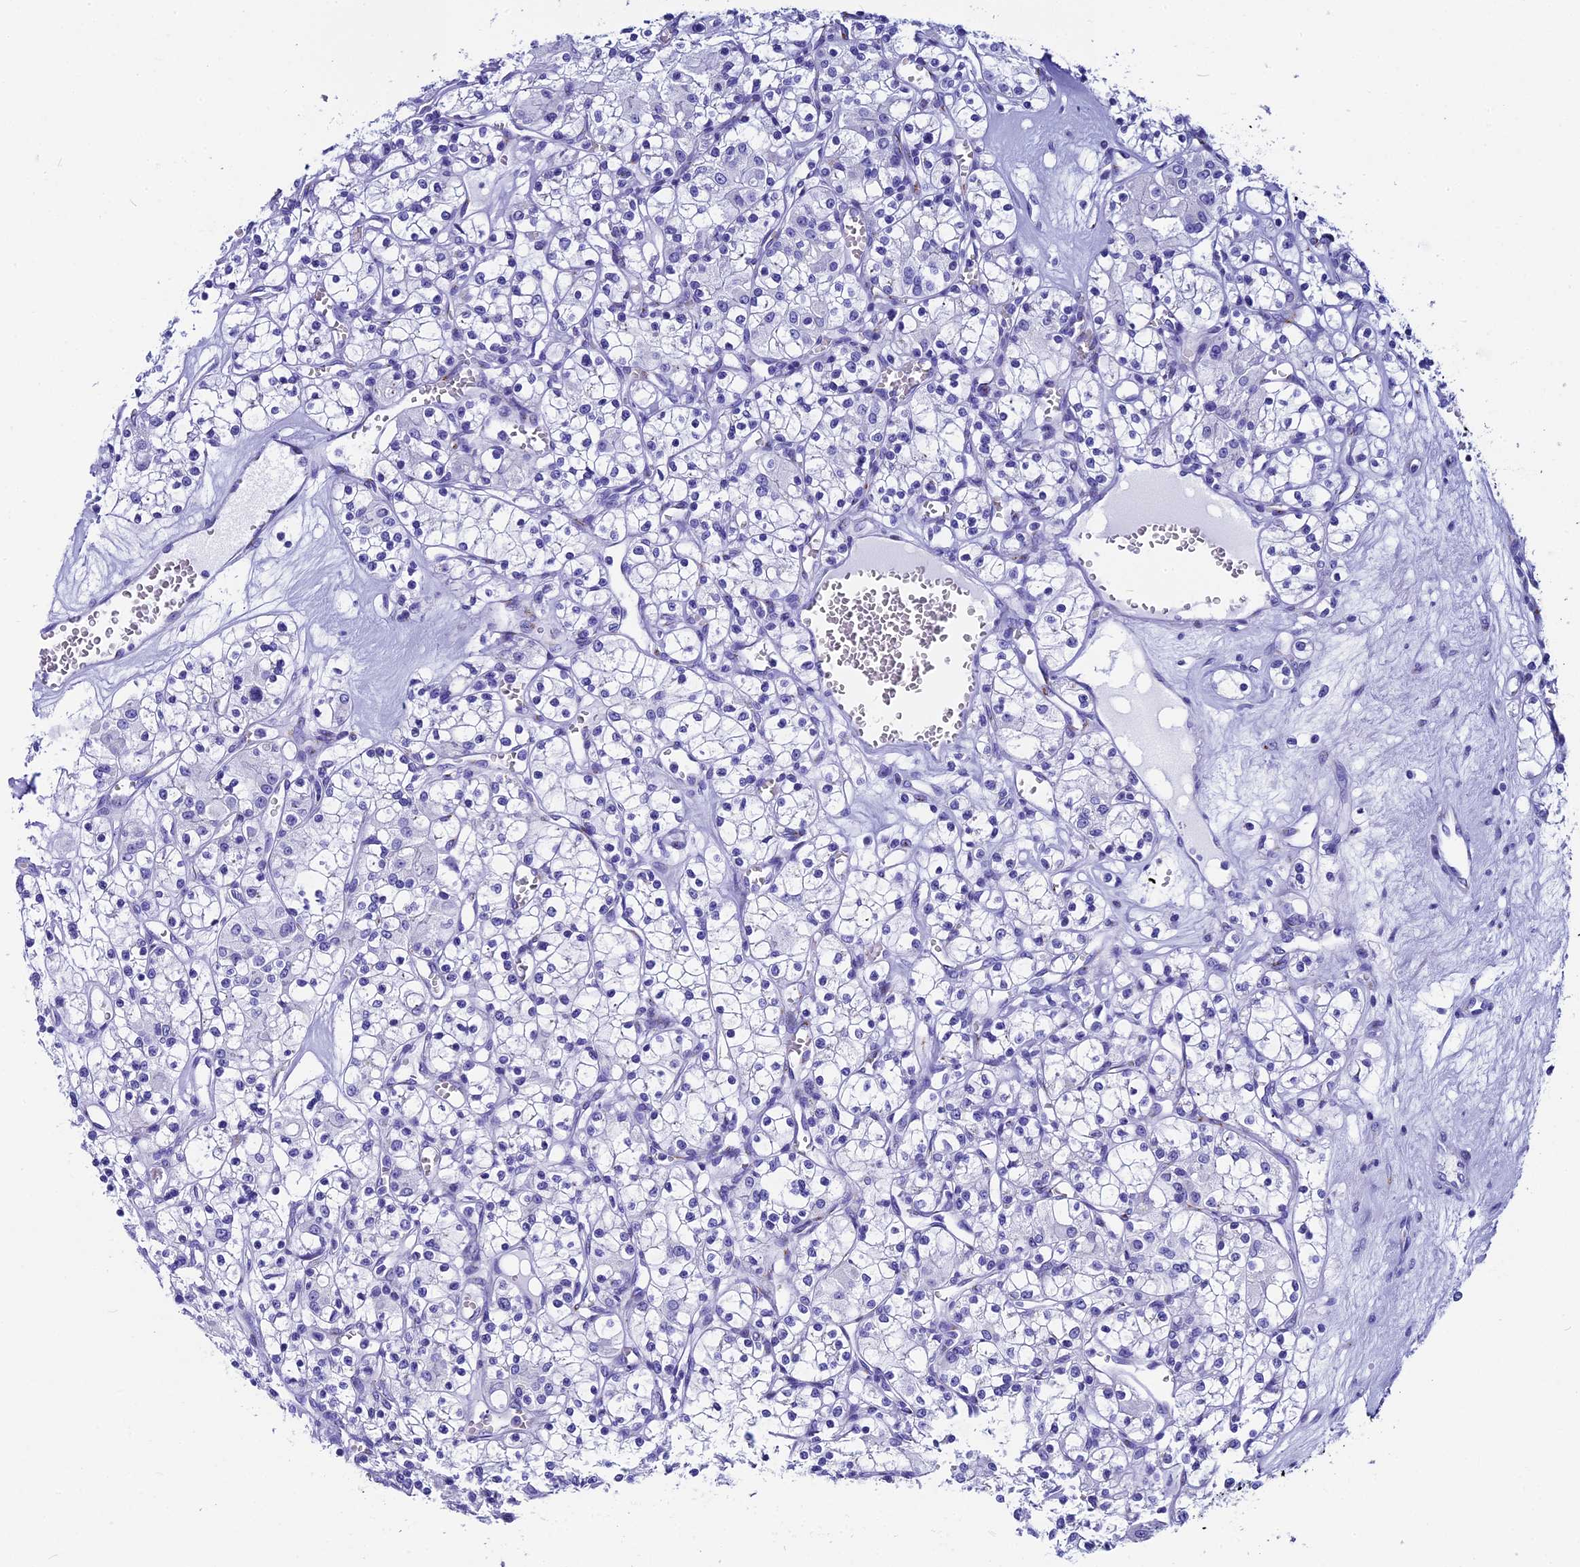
{"staining": {"intensity": "negative", "quantity": "none", "location": "none"}, "tissue": "renal cancer", "cell_type": "Tumor cells", "image_type": "cancer", "snomed": [{"axis": "morphology", "description": "Adenocarcinoma, NOS"}, {"axis": "topography", "description": "Kidney"}], "caption": "There is no significant positivity in tumor cells of renal cancer (adenocarcinoma).", "gene": "AP3B2", "patient": {"sex": "female", "age": 59}}